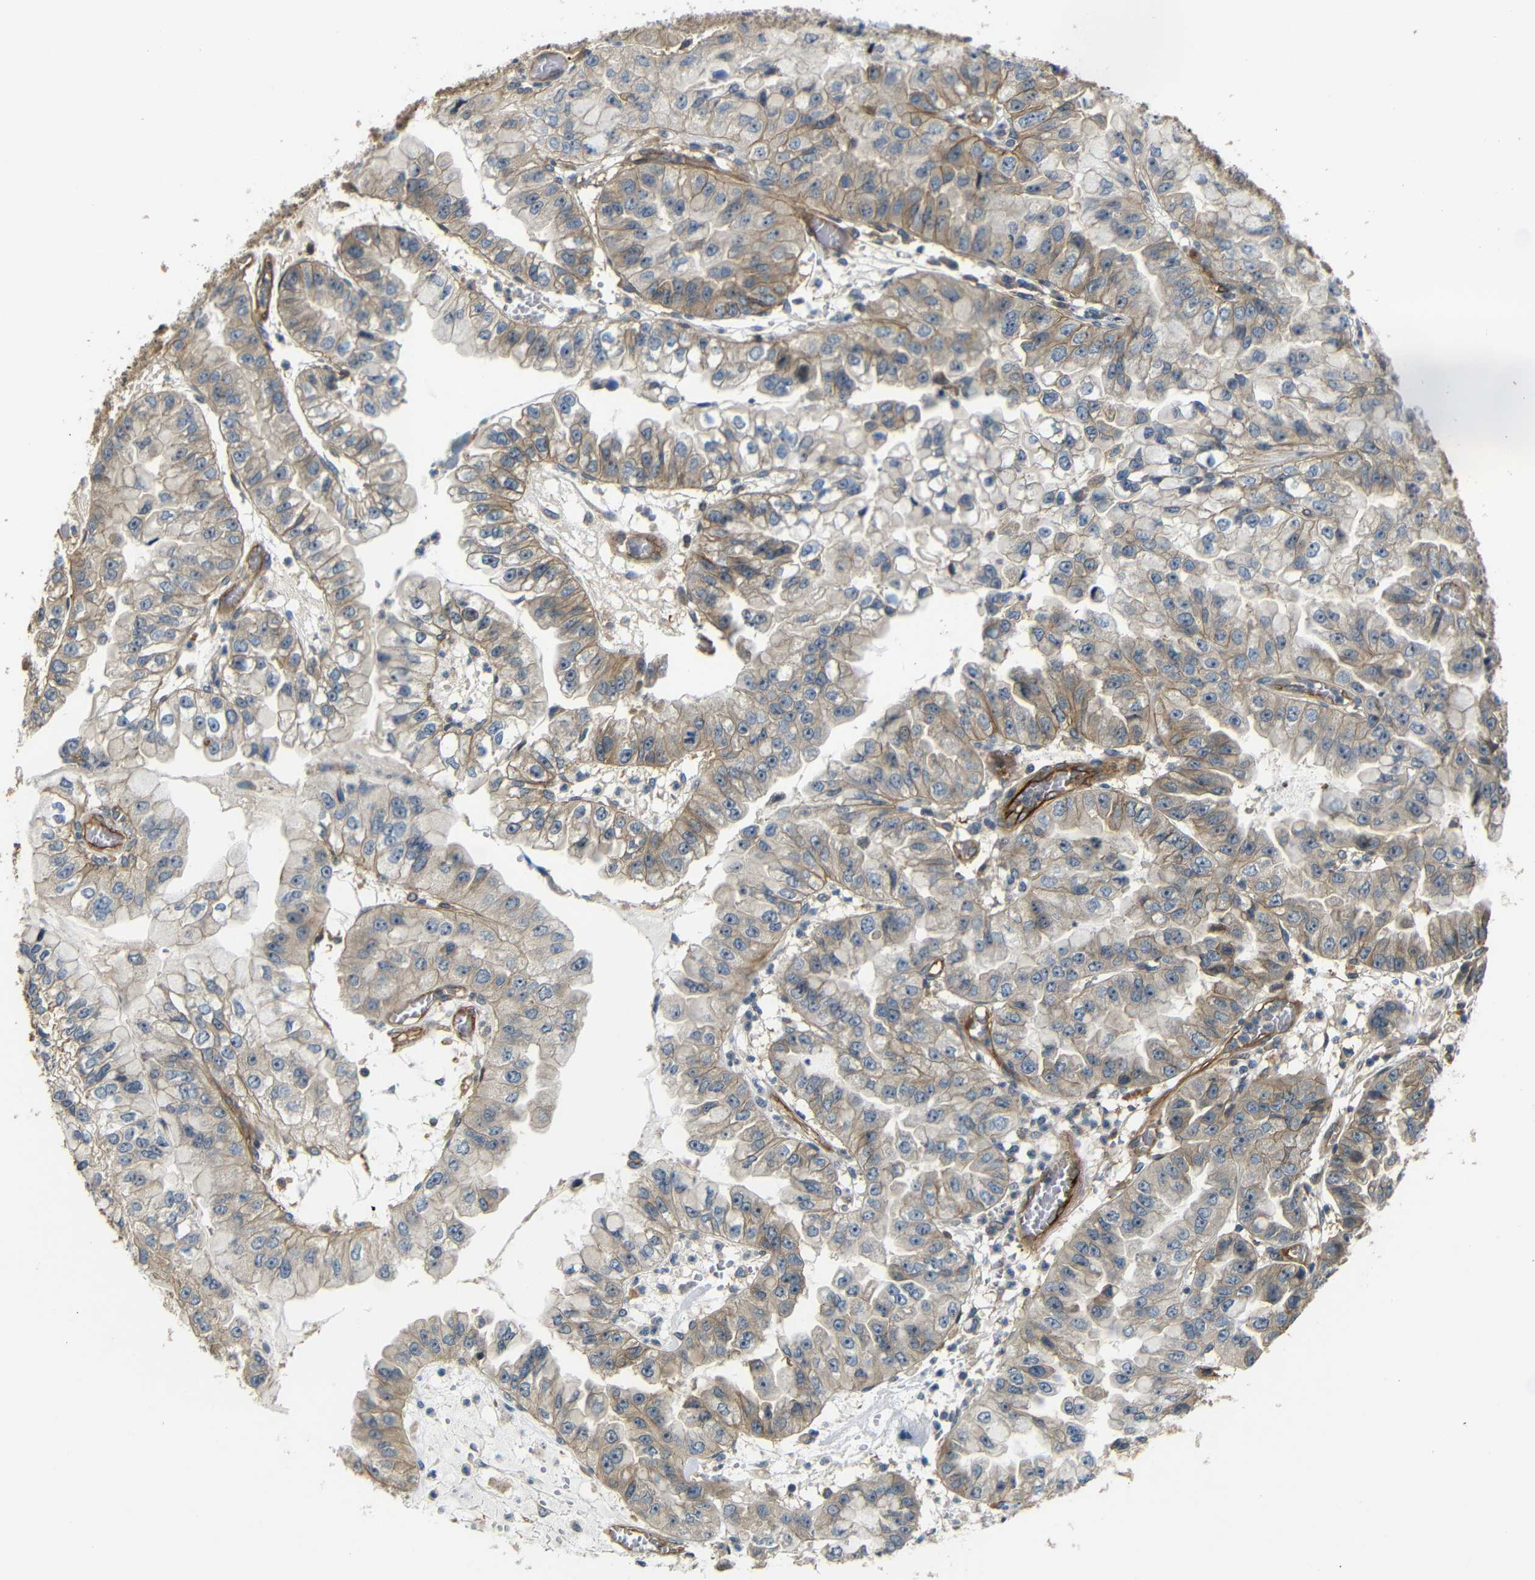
{"staining": {"intensity": "moderate", "quantity": "<25%", "location": "cytoplasmic/membranous"}, "tissue": "liver cancer", "cell_type": "Tumor cells", "image_type": "cancer", "snomed": [{"axis": "morphology", "description": "Cholangiocarcinoma"}, {"axis": "topography", "description": "Liver"}], "caption": "Protein staining of liver cancer (cholangiocarcinoma) tissue exhibits moderate cytoplasmic/membranous positivity in about <25% of tumor cells.", "gene": "RELL1", "patient": {"sex": "female", "age": 79}}